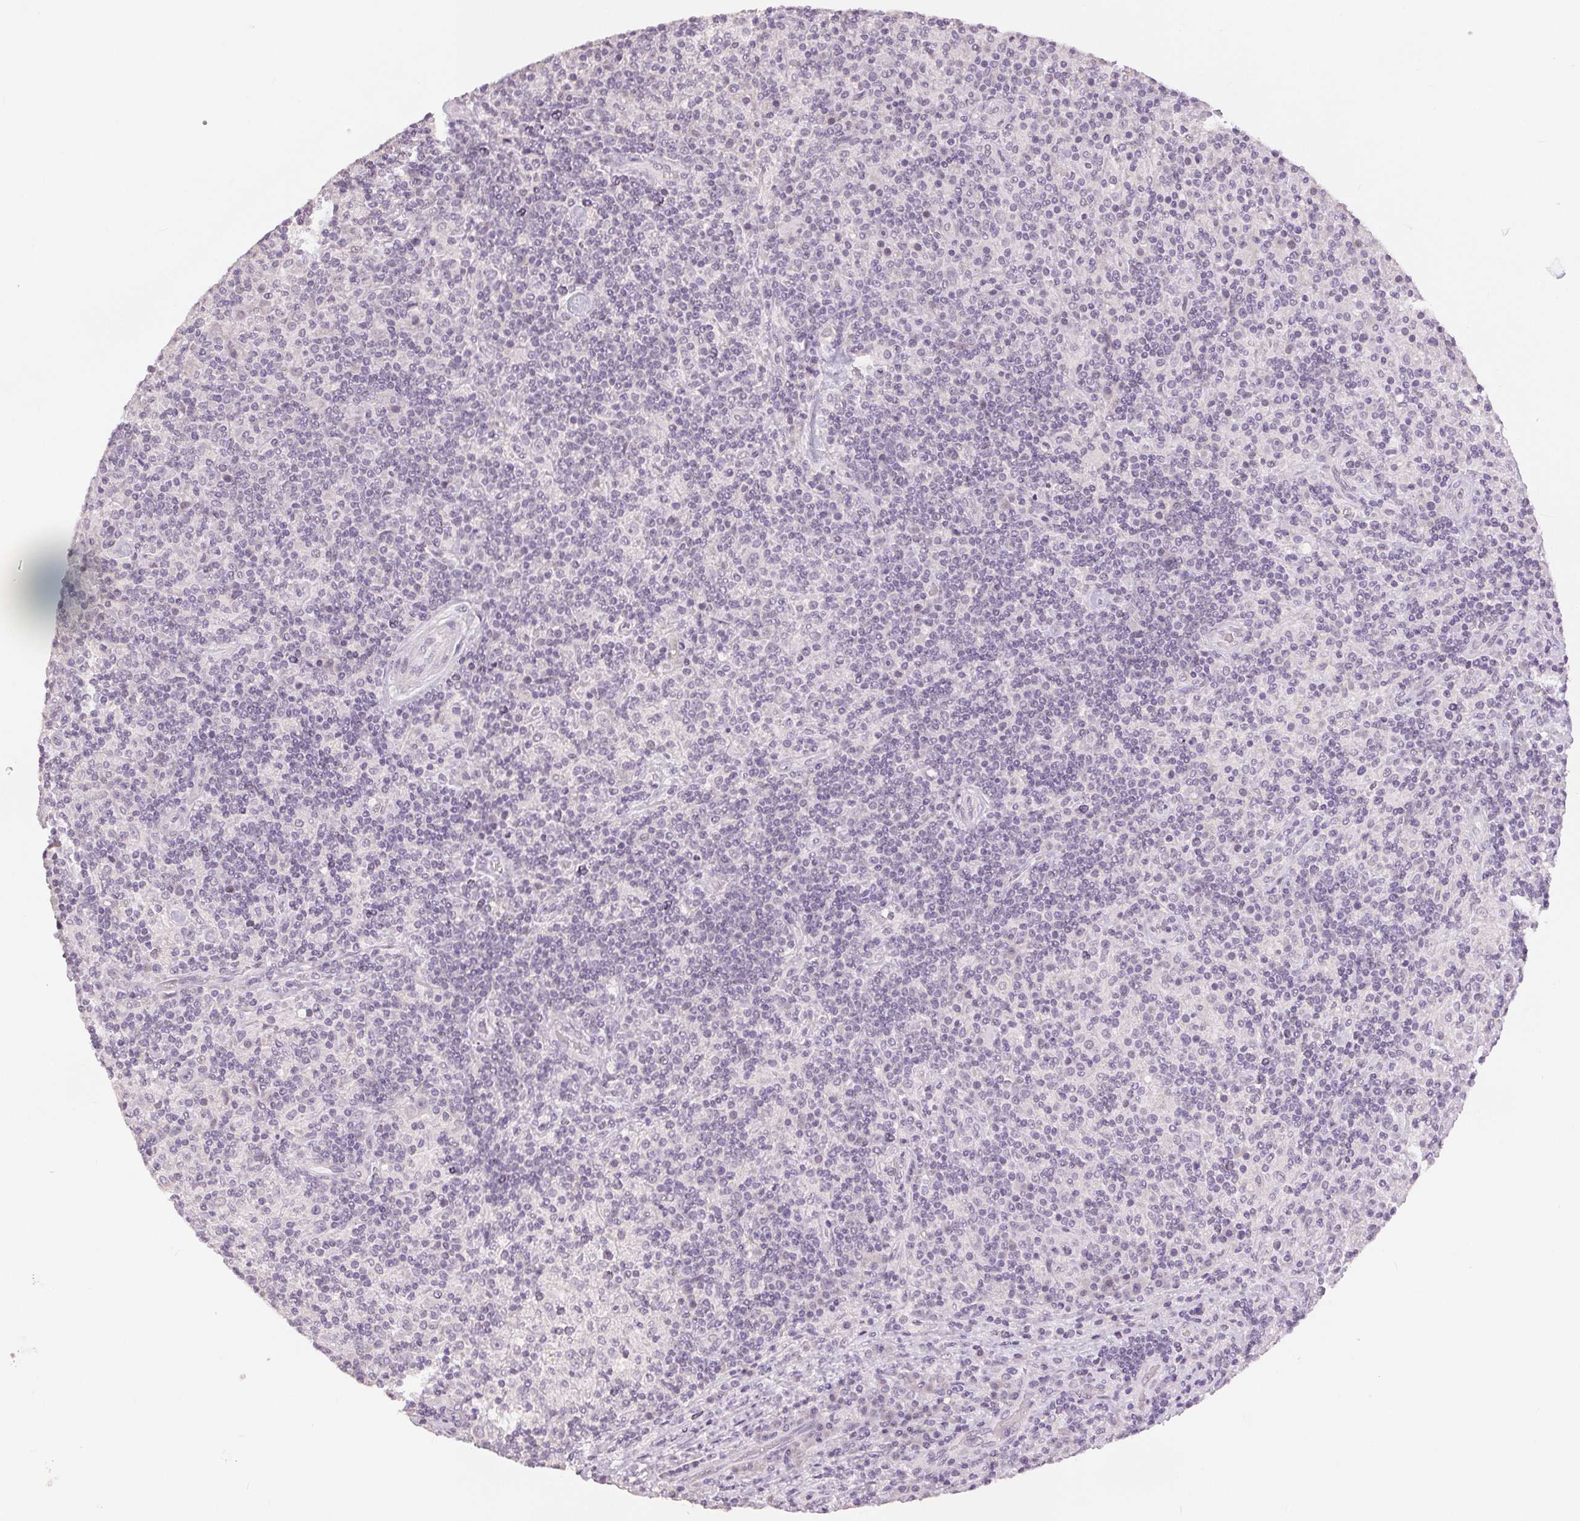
{"staining": {"intensity": "negative", "quantity": "none", "location": "none"}, "tissue": "lymphoma", "cell_type": "Tumor cells", "image_type": "cancer", "snomed": [{"axis": "morphology", "description": "Hodgkin's disease, NOS"}, {"axis": "topography", "description": "Lymph node"}], "caption": "Hodgkin's disease was stained to show a protein in brown. There is no significant expression in tumor cells. (DAB immunohistochemistry, high magnification).", "gene": "SLC27A5", "patient": {"sex": "male", "age": 70}}